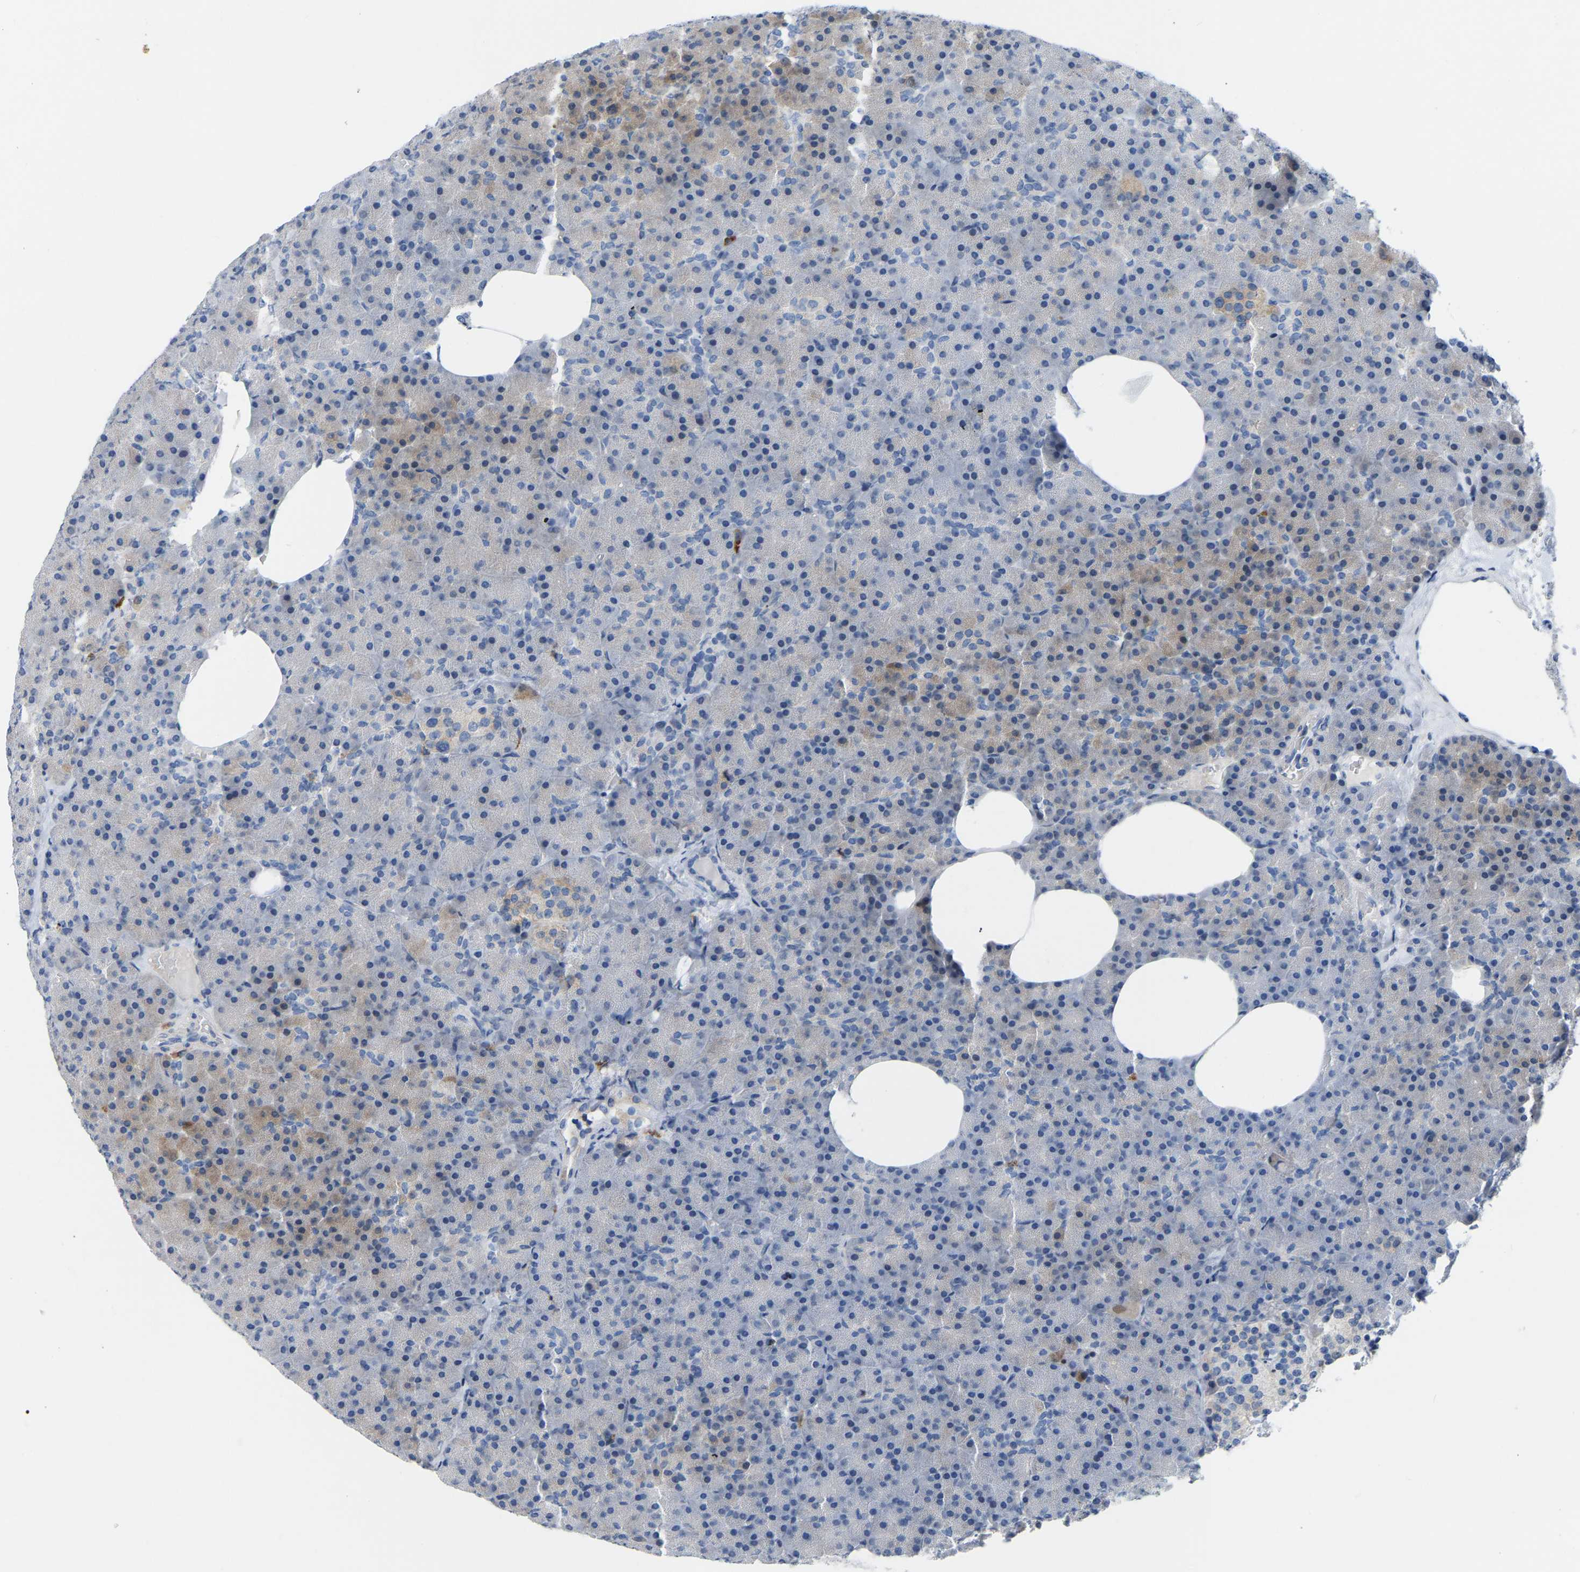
{"staining": {"intensity": "moderate", "quantity": "<25%", "location": "cytoplasmic/membranous"}, "tissue": "pancreas", "cell_type": "Exocrine glandular cells", "image_type": "normal", "snomed": [{"axis": "morphology", "description": "Normal tissue, NOS"}, {"axis": "morphology", "description": "Carcinoid, malignant, NOS"}, {"axis": "topography", "description": "Pancreas"}], "caption": "IHC staining of normal pancreas, which exhibits low levels of moderate cytoplasmic/membranous staining in about <25% of exocrine glandular cells indicating moderate cytoplasmic/membranous protein expression. The staining was performed using DAB (3,3'-diaminobenzidine) (brown) for protein detection and nuclei were counterstained in hematoxylin (blue).", "gene": "ABTB2", "patient": {"sex": "female", "age": 35}}